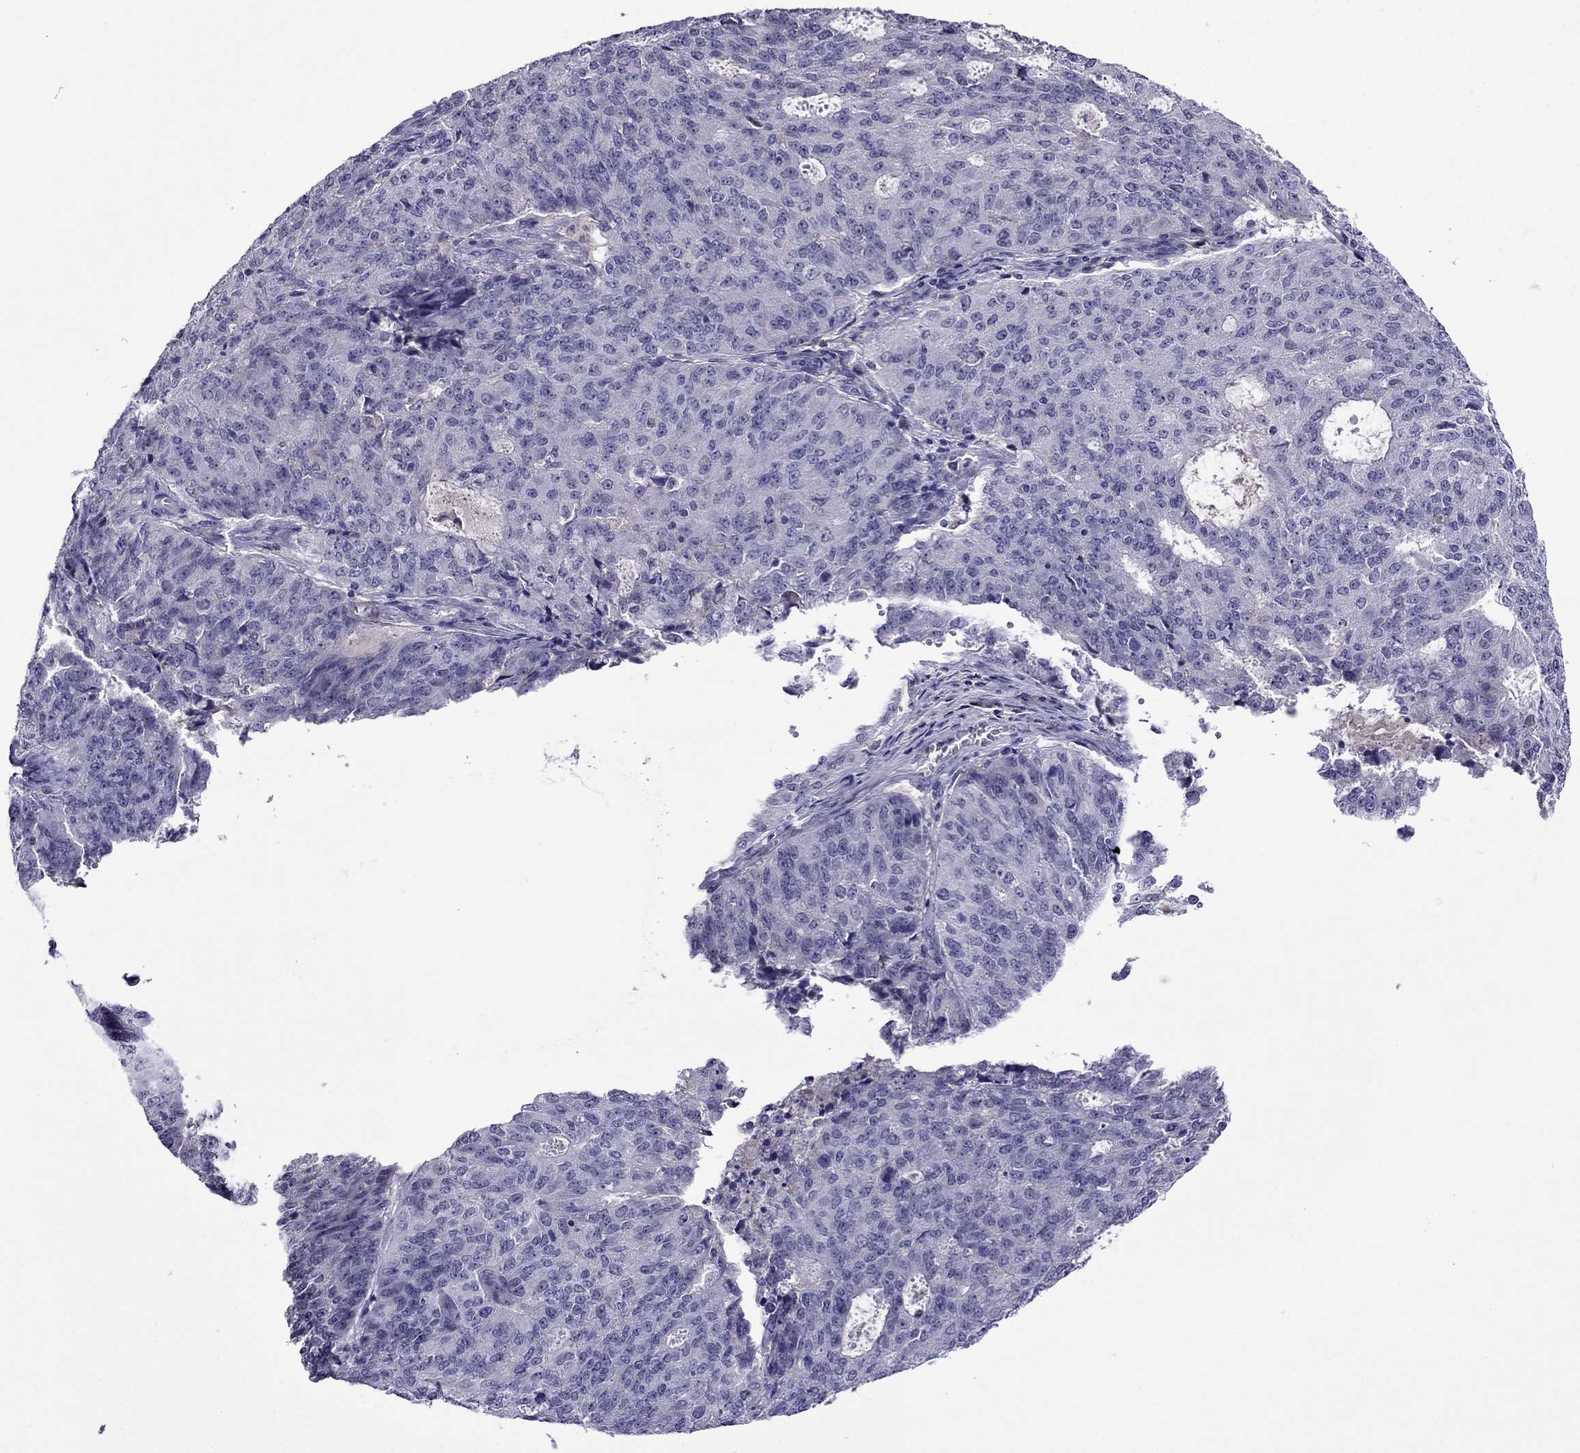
{"staining": {"intensity": "negative", "quantity": "none", "location": "none"}, "tissue": "endometrial cancer", "cell_type": "Tumor cells", "image_type": "cancer", "snomed": [{"axis": "morphology", "description": "Adenocarcinoma, NOS"}, {"axis": "topography", "description": "Endometrium"}], "caption": "This is an immunohistochemistry micrograph of human endometrial cancer (adenocarcinoma). There is no positivity in tumor cells.", "gene": "SPTBN4", "patient": {"sex": "female", "age": 82}}